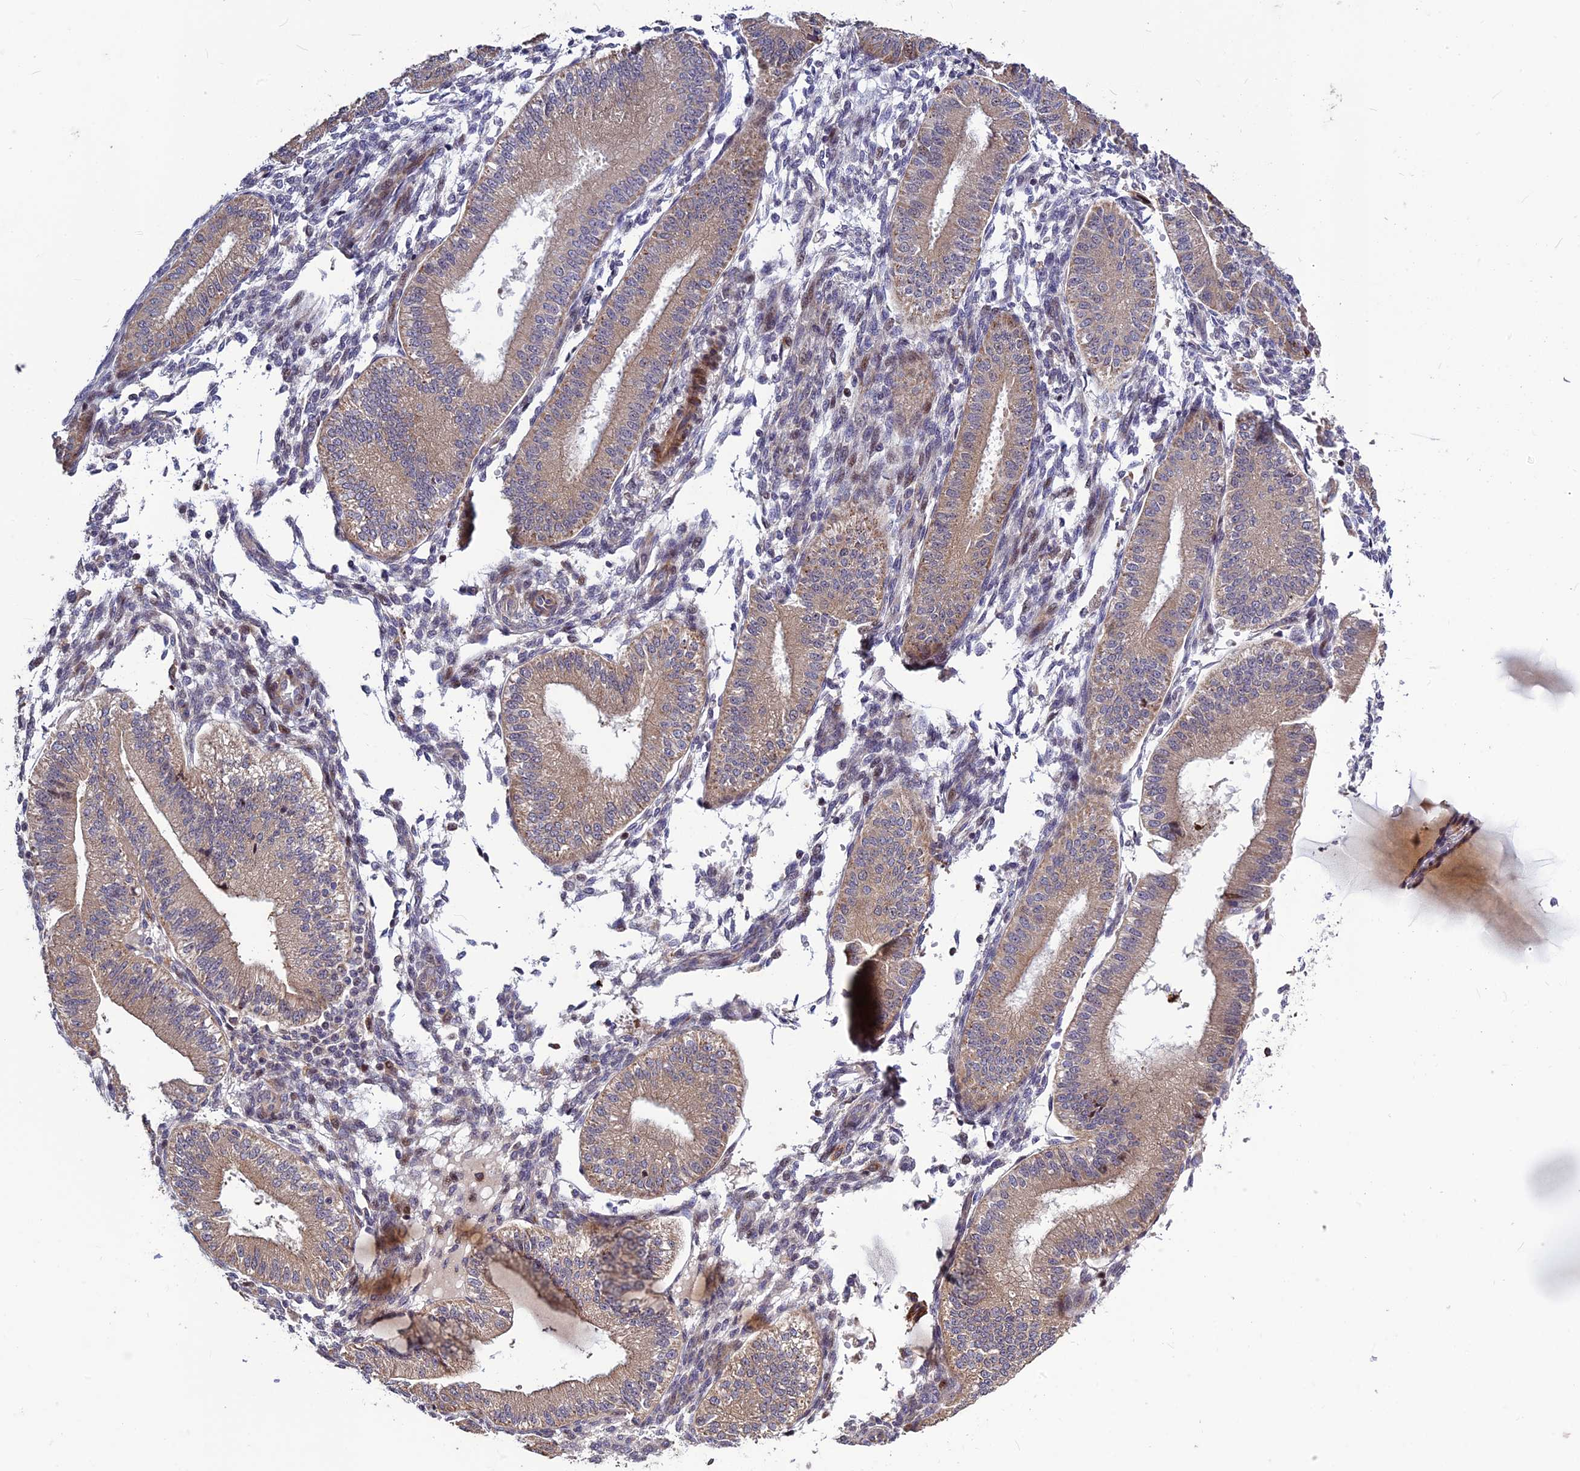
{"staining": {"intensity": "negative", "quantity": "none", "location": "none"}, "tissue": "endometrium", "cell_type": "Cells in endometrial stroma", "image_type": "normal", "snomed": [{"axis": "morphology", "description": "Normal tissue, NOS"}, {"axis": "topography", "description": "Endometrium"}], "caption": "This is an immunohistochemistry (IHC) histopathology image of unremarkable human endometrium. There is no expression in cells in endometrial stroma.", "gene": "SPG21", "patient": {"sex": "female", "age": 39}}